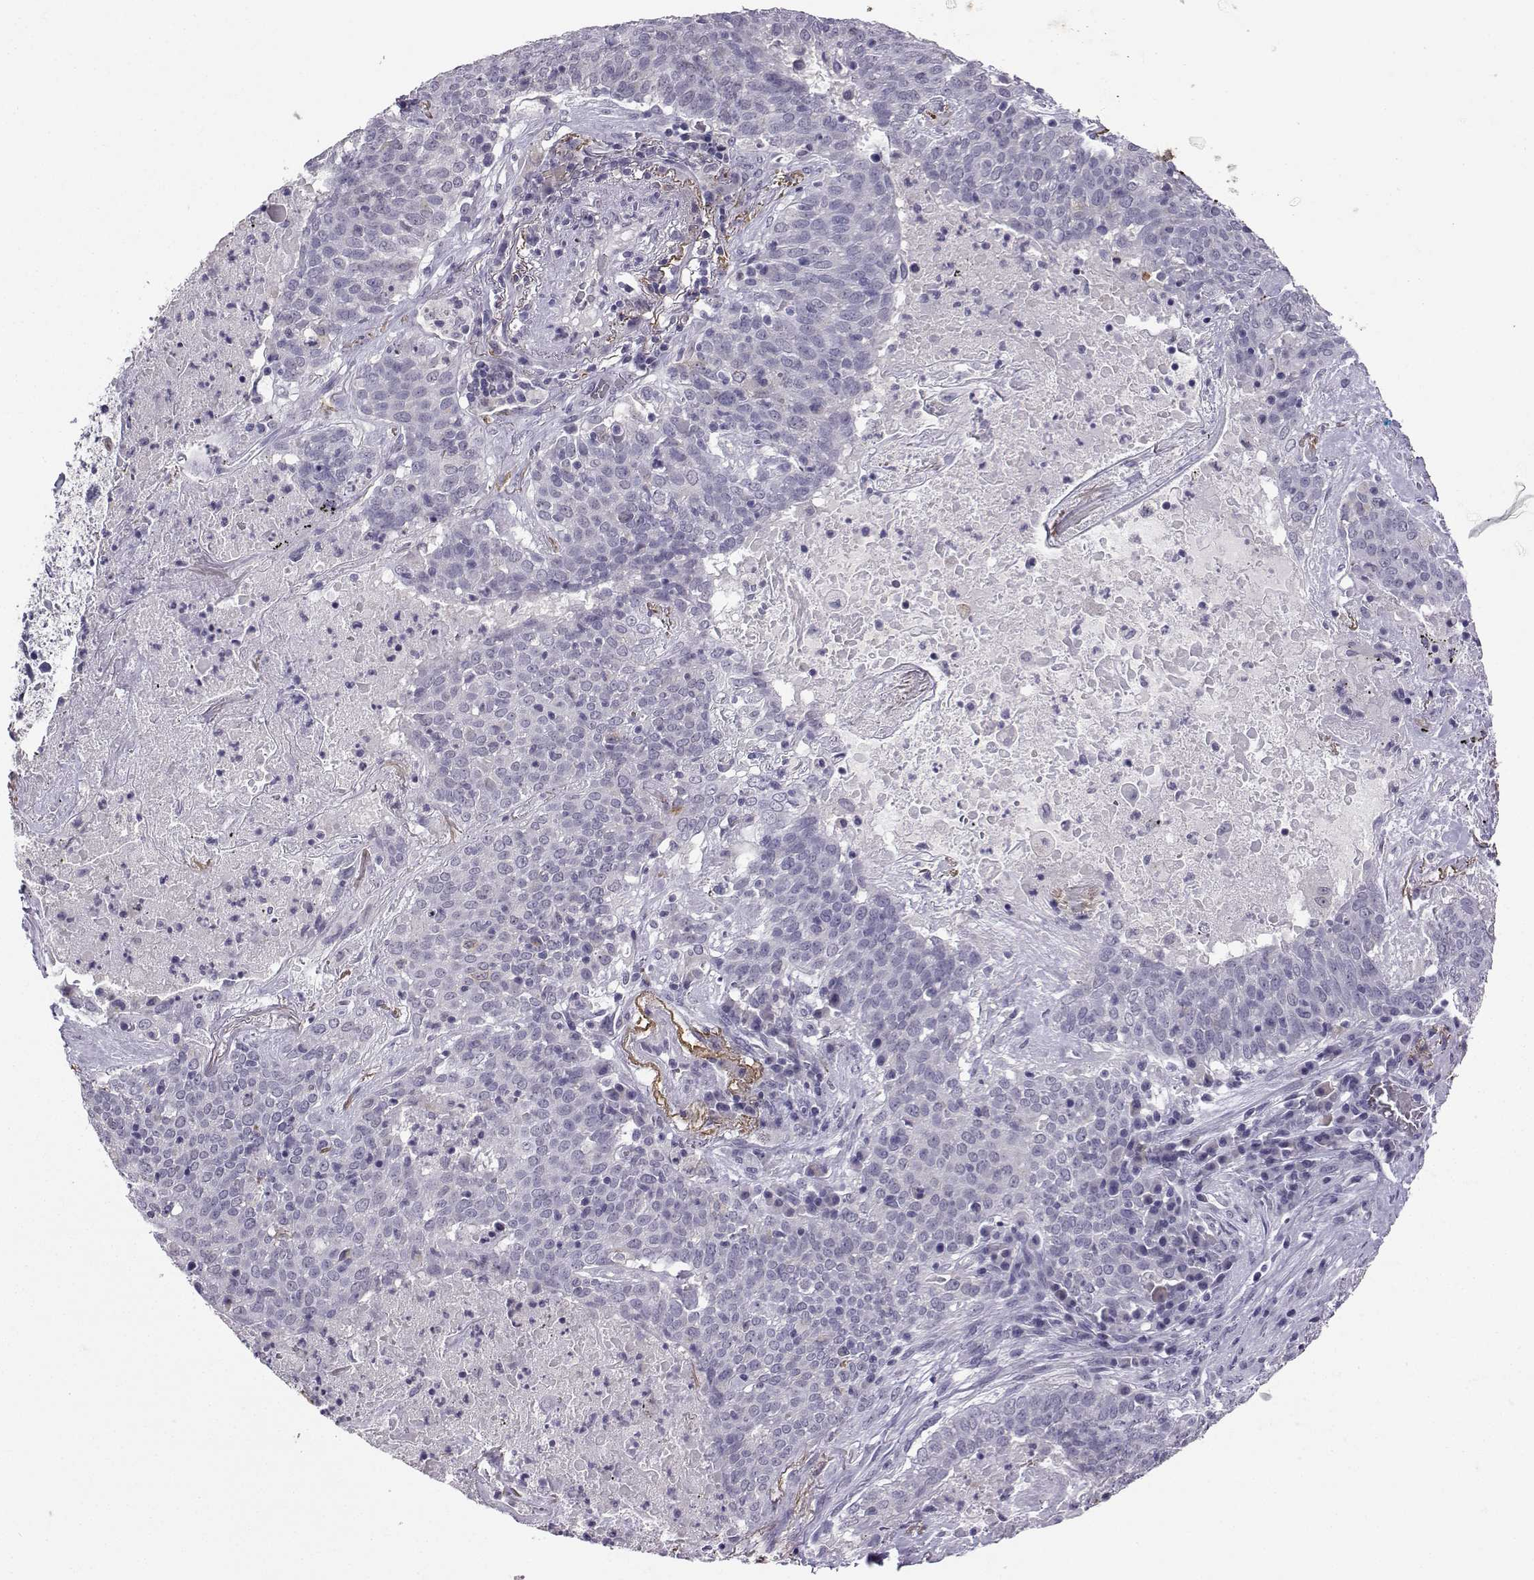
{"staining": {"intensity": "negative", "quantity": "none", "location": "none"}, "tissue": "lung cancer", "cell_type": "Tumor cells", "image_type": "cancer", "snomed": [{"axis": "morphology", "description": "Squamous cell carcinoma, NOS"}, {"axis": "topography", "description": "Lung"}], "caption": "Immunohistochemical staining of lung cancer (squamous cell carcinoma) displays no significant staining in tumor cells. (DAB immunohistochemistry with hematoxylin counter stain).", "gene": "TBR1", "patient": {"sex": "male", "age": 82}}